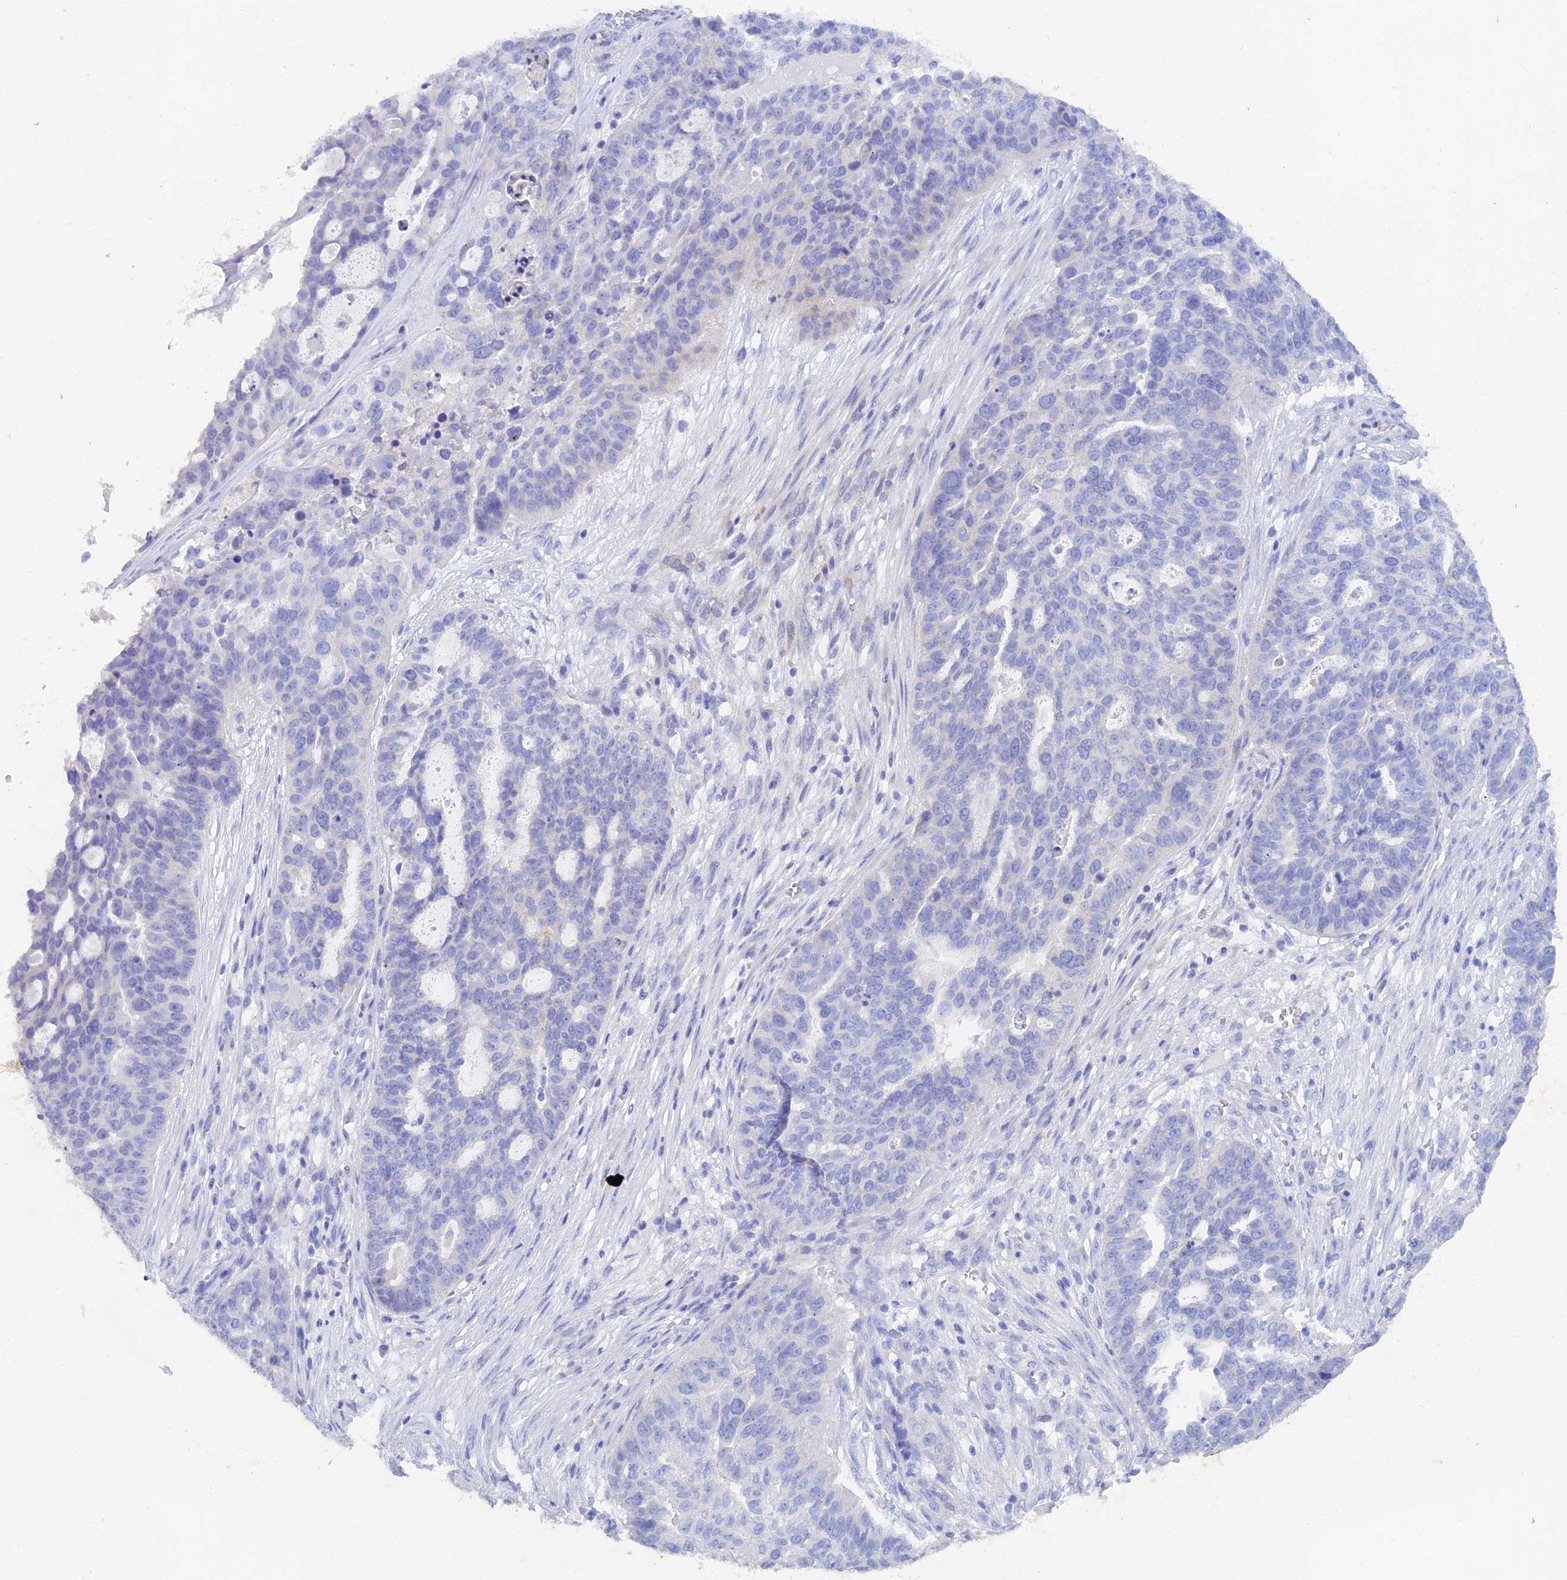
{"staining": {"intensity": "negative", "quantity": "none", "location": "none"}, "tissue": "ovarian cancer", "cell_type": "Tumor cells", "image_type": "cancer", "snomed": [{"axis": "morphology", "description": "Cystadenocarcinoma, serous, NOS"}, {"axis": "topography", "description": "Ovary"}], "caption": "The micrograph displays no staining of tumor cells in ovarian cancer.", "gene": "WDR35", "patient": {"sex": "female", "age": 59}}